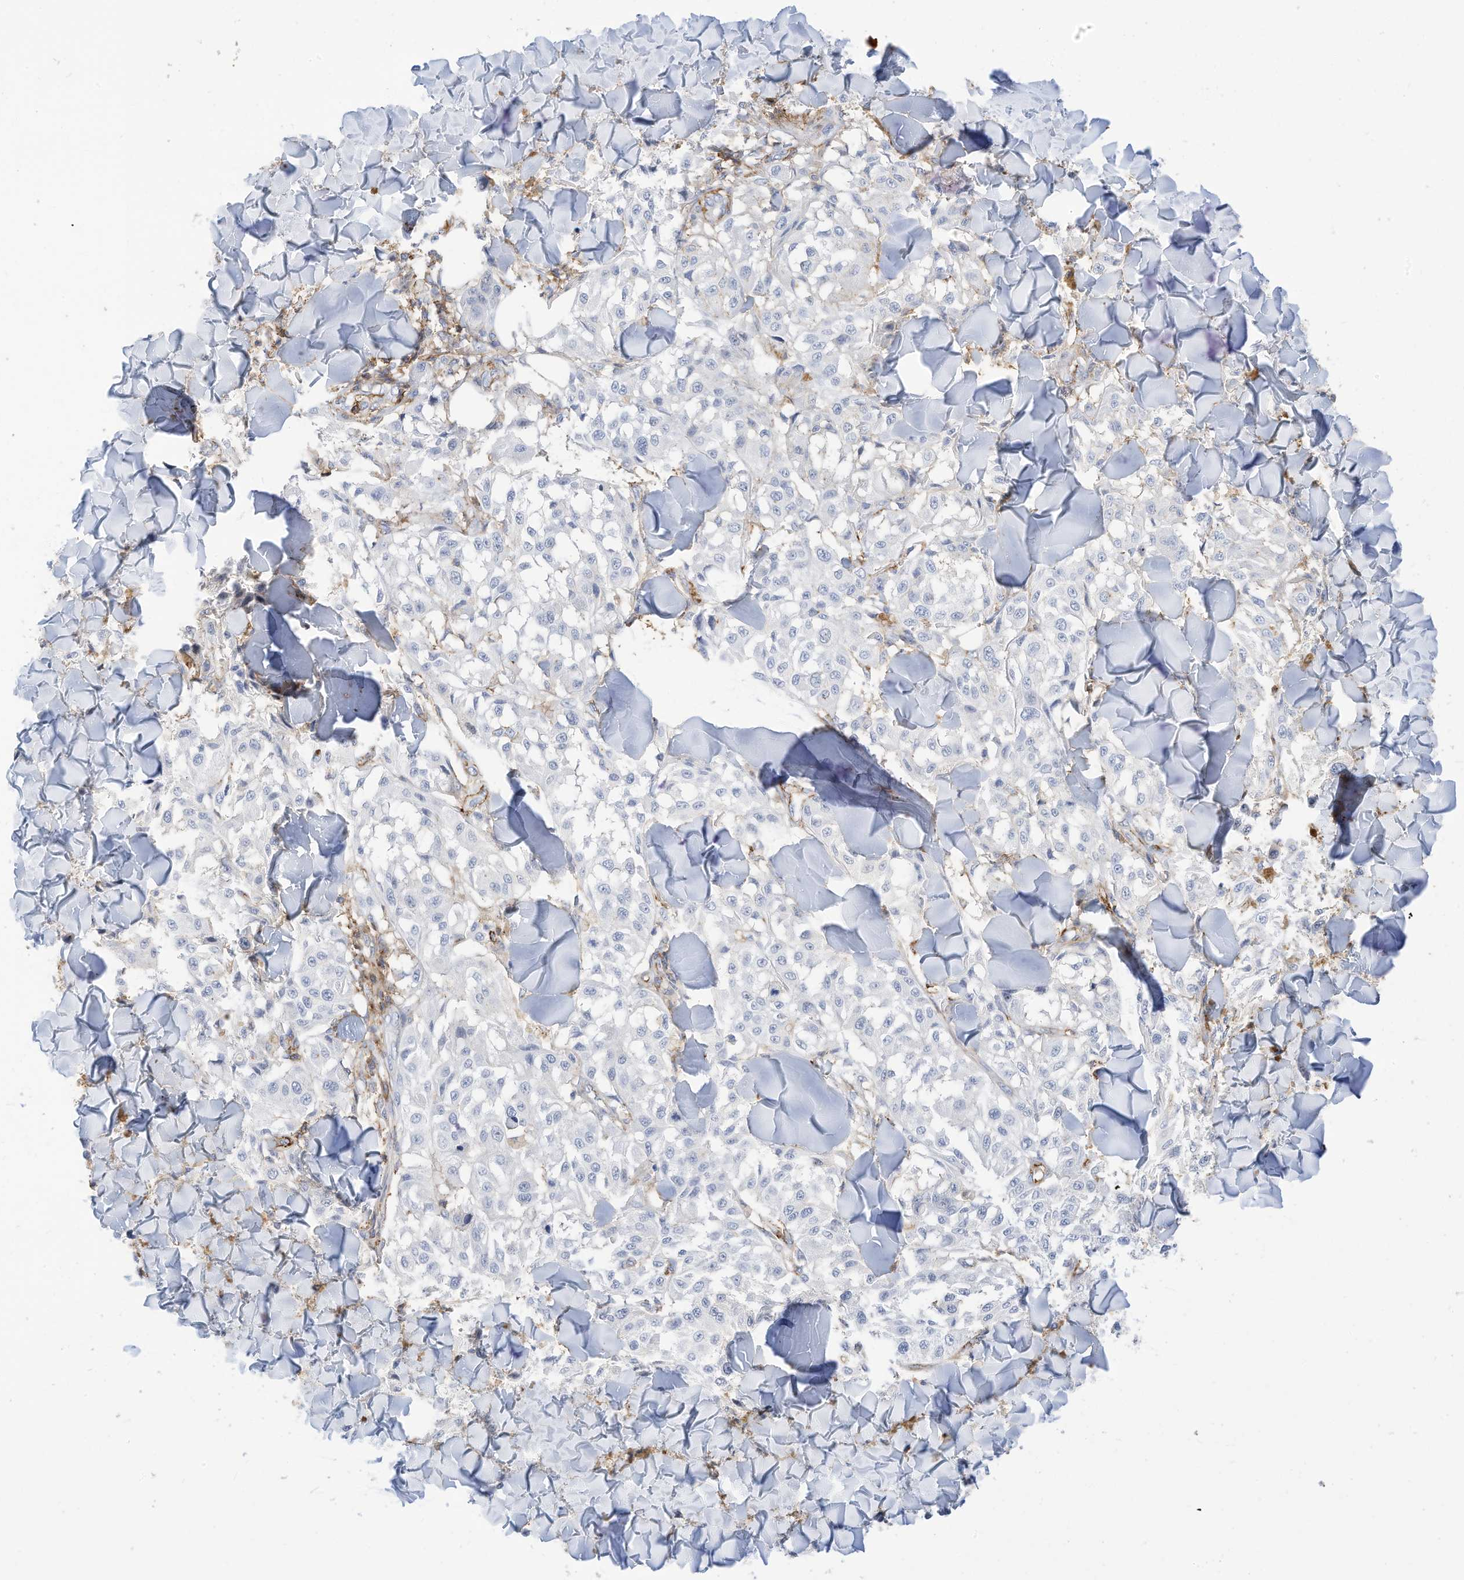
{"staining": {"intensity": "negative", "quantity": "none", "location": "none"}, "tissue": "melanoma", "cell_type": "Tumor cells", "image_type": "cancer", "snomed": [{"axis": "morphology", "description": "Malignant melanoma, NOS"}, {"axis": "topography", "description": "Skin"}], "caption": "IHC of human malignant melanoma reveals no expression in tumor cells.", "gene": "TXNDC9", "patient": {"sex": "female", "age": 64}}